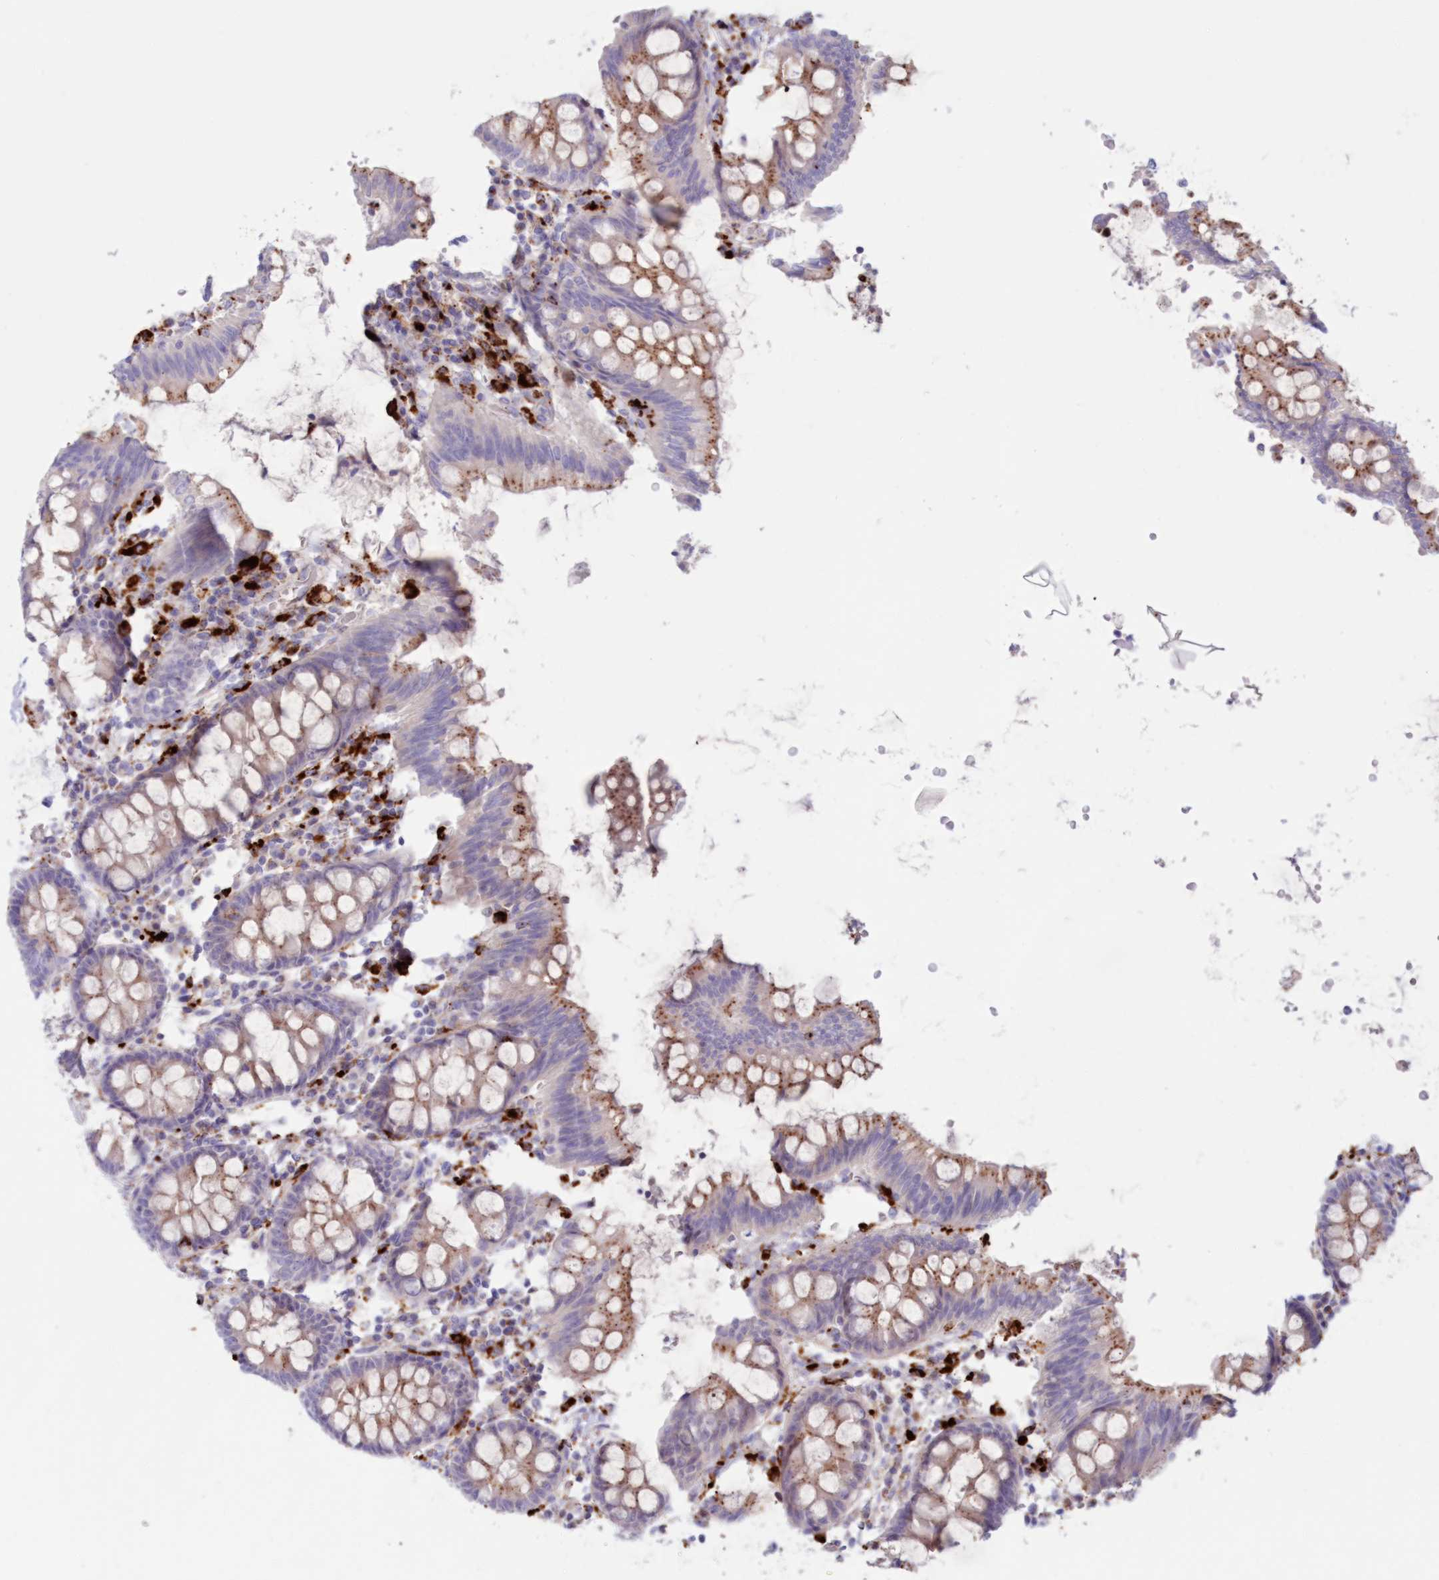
{"staining": {"intensity": "moderate", "quantity": "<25%", "location": "cytoplasmic/membranous"}, "tissue": "colon", "cell_type": "Endothelial cells", "image_type": "normal", "snomed": [{"axis": "morphology", "description": "Normal tissue, NOS"}, {"axis": "topography", "description": "Colon"}], "caption": "Benign colon shows moderate cytoplasmic/membranous staining in about <25% of endothelial cells, visualized by immunohistochemistry. (DAB (3,3'-diaminobenzidine) IHC, brown staining for protein, blue staining for nuclei).", "gene": "TPP1", "patient": {"sex": "female", "age": 79}}